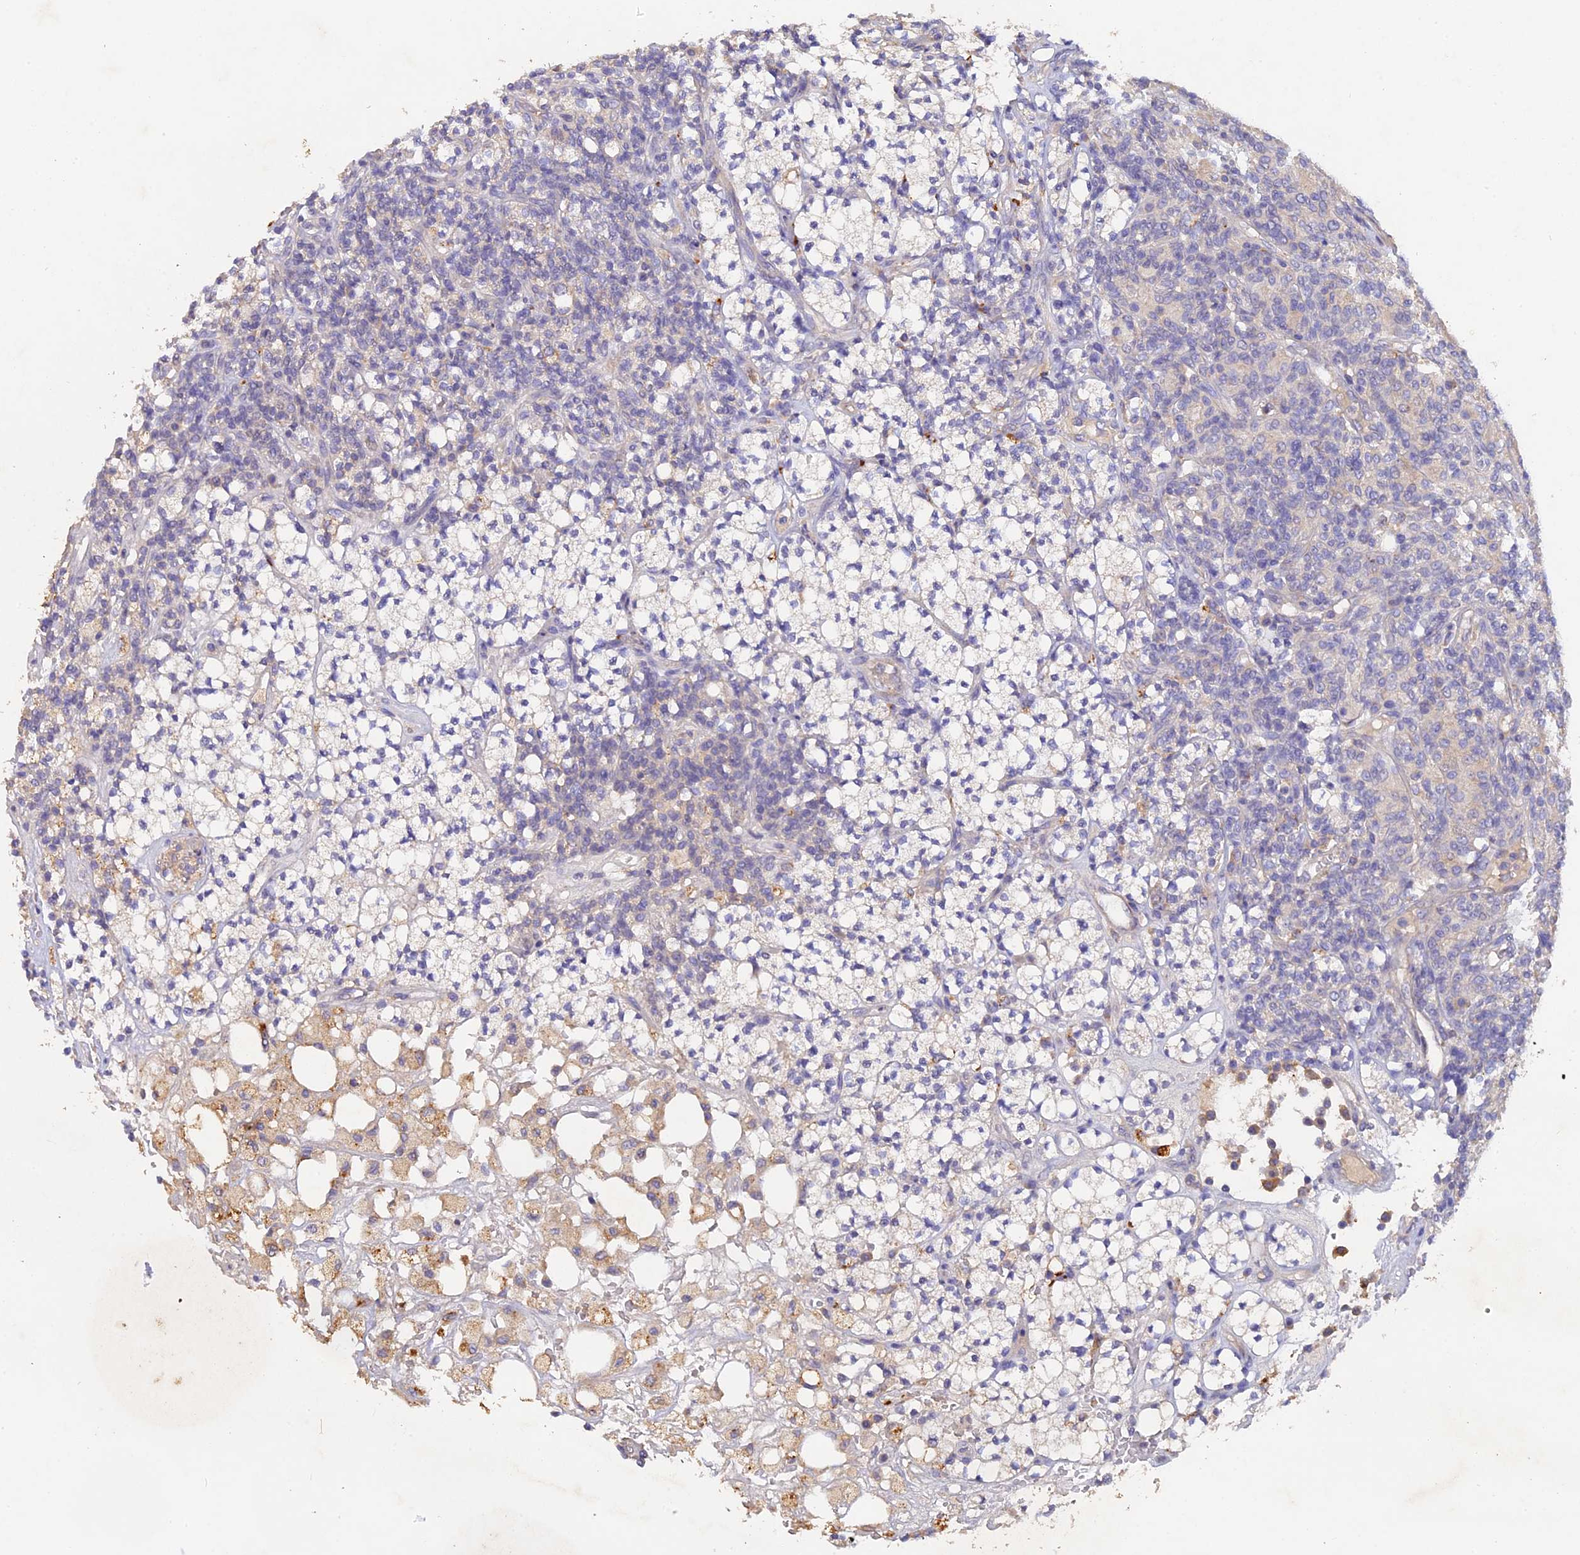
{"staining": {"intensity": "negative", "quantity": "none", "location": "none"}, "tissue": "renal cancer", "cell_type": "Tumor cells", "image_type": "cancer", "snomed": [{"axis": "morphology", "description": "Adenocarcinoma, NOS"}, {"axis": "topography", "description": "Kidney"}], "caption": "Image shows no protein staining in tumor cells of renal cancer tissue. (Immunohistochemistry, brightfield microscopy, high magnification).", "gene": "SLC26A4", "patient": {"sex": "male", "age": 77}}